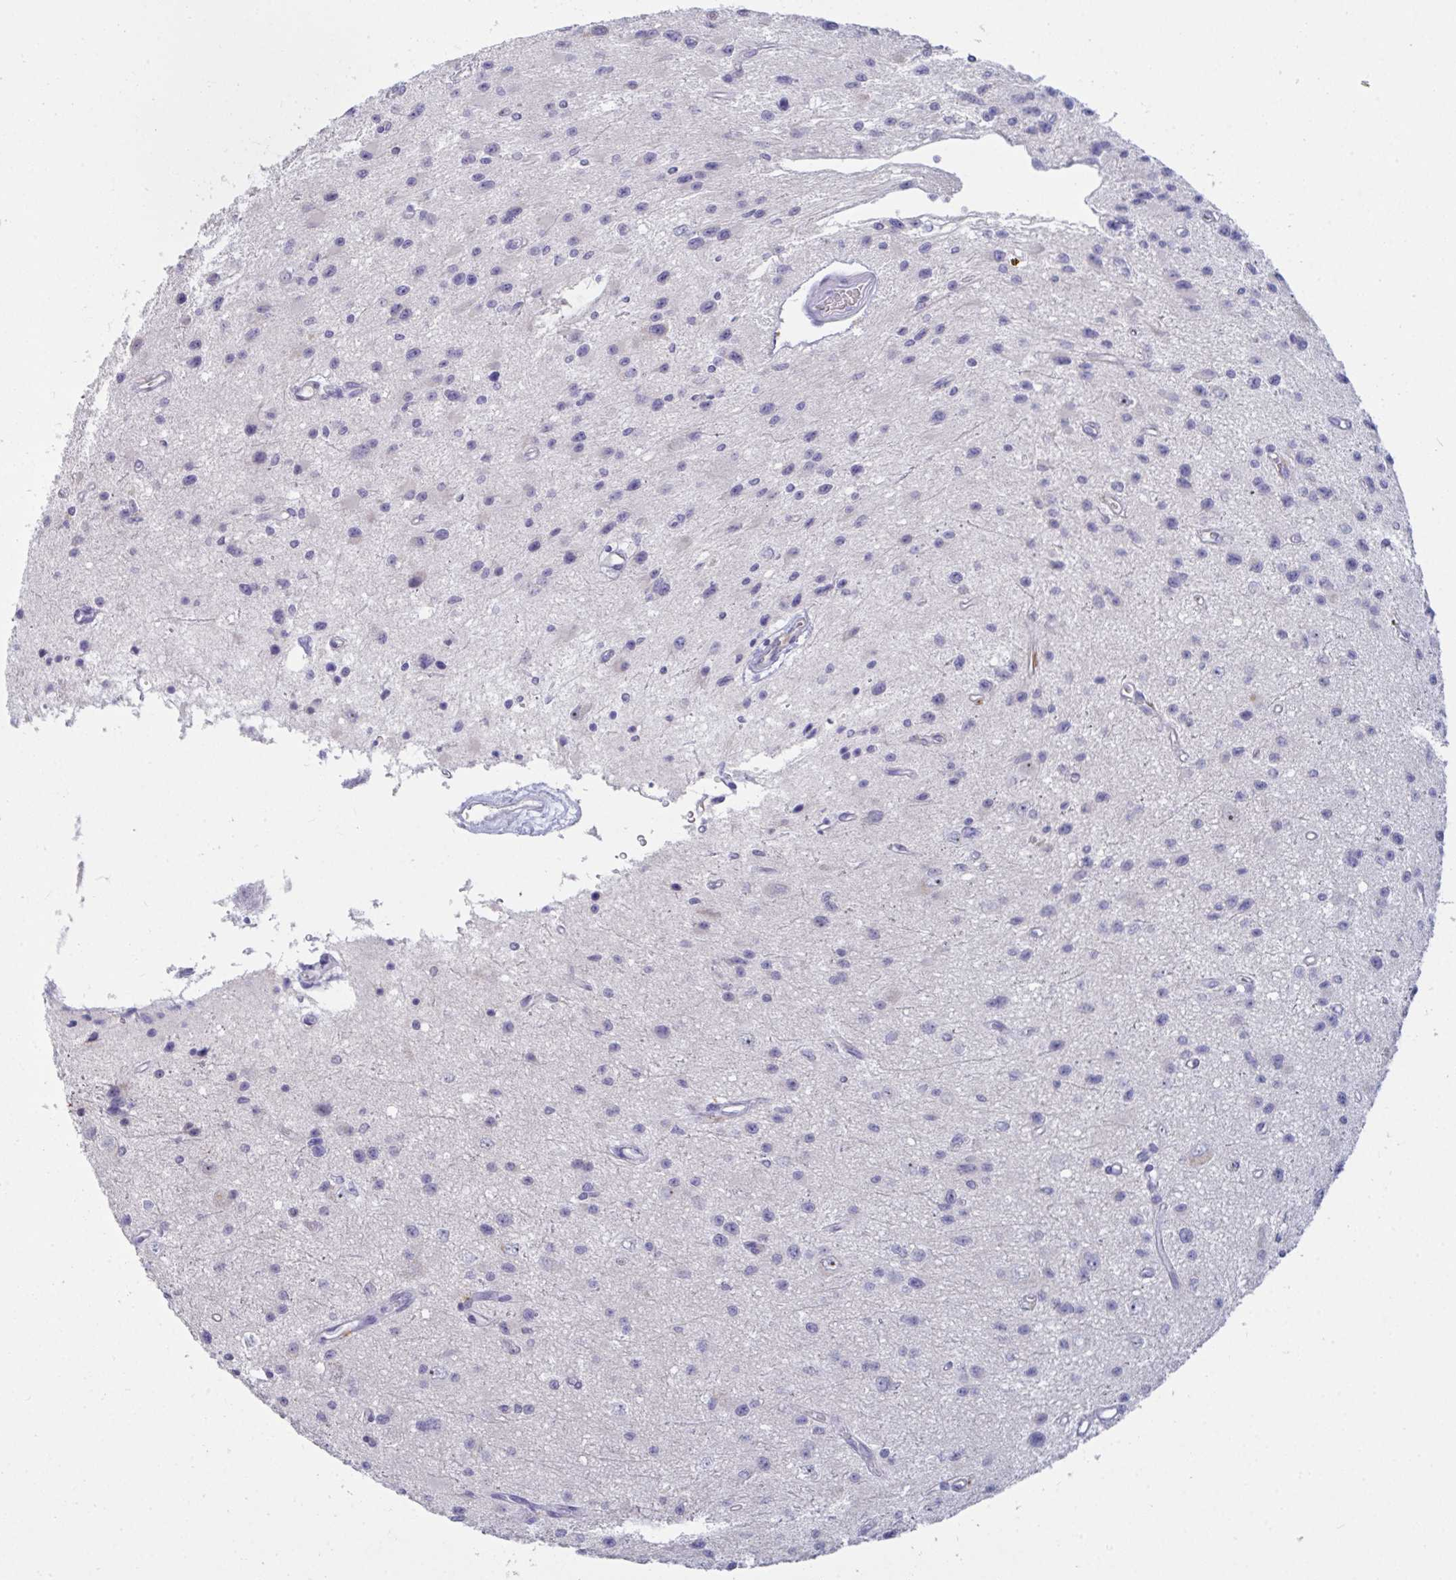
{"staining": {"intensity": "negative", "quantity": "none", "location": "none"}, "tissue": "glioma", "cell_type": "Tumor cells", "image_type": "cancer", "snomed": [{"axis": "morphology", "description": "Glioma, malignant, Low grade"}, {"axis": "topography", "description": "Brain"}], "caption": "Immunohistochemistry of glioma displays no staining in tumor cells.", "gene": "MYC", "patient": {"sex": "male", "age": 43}}